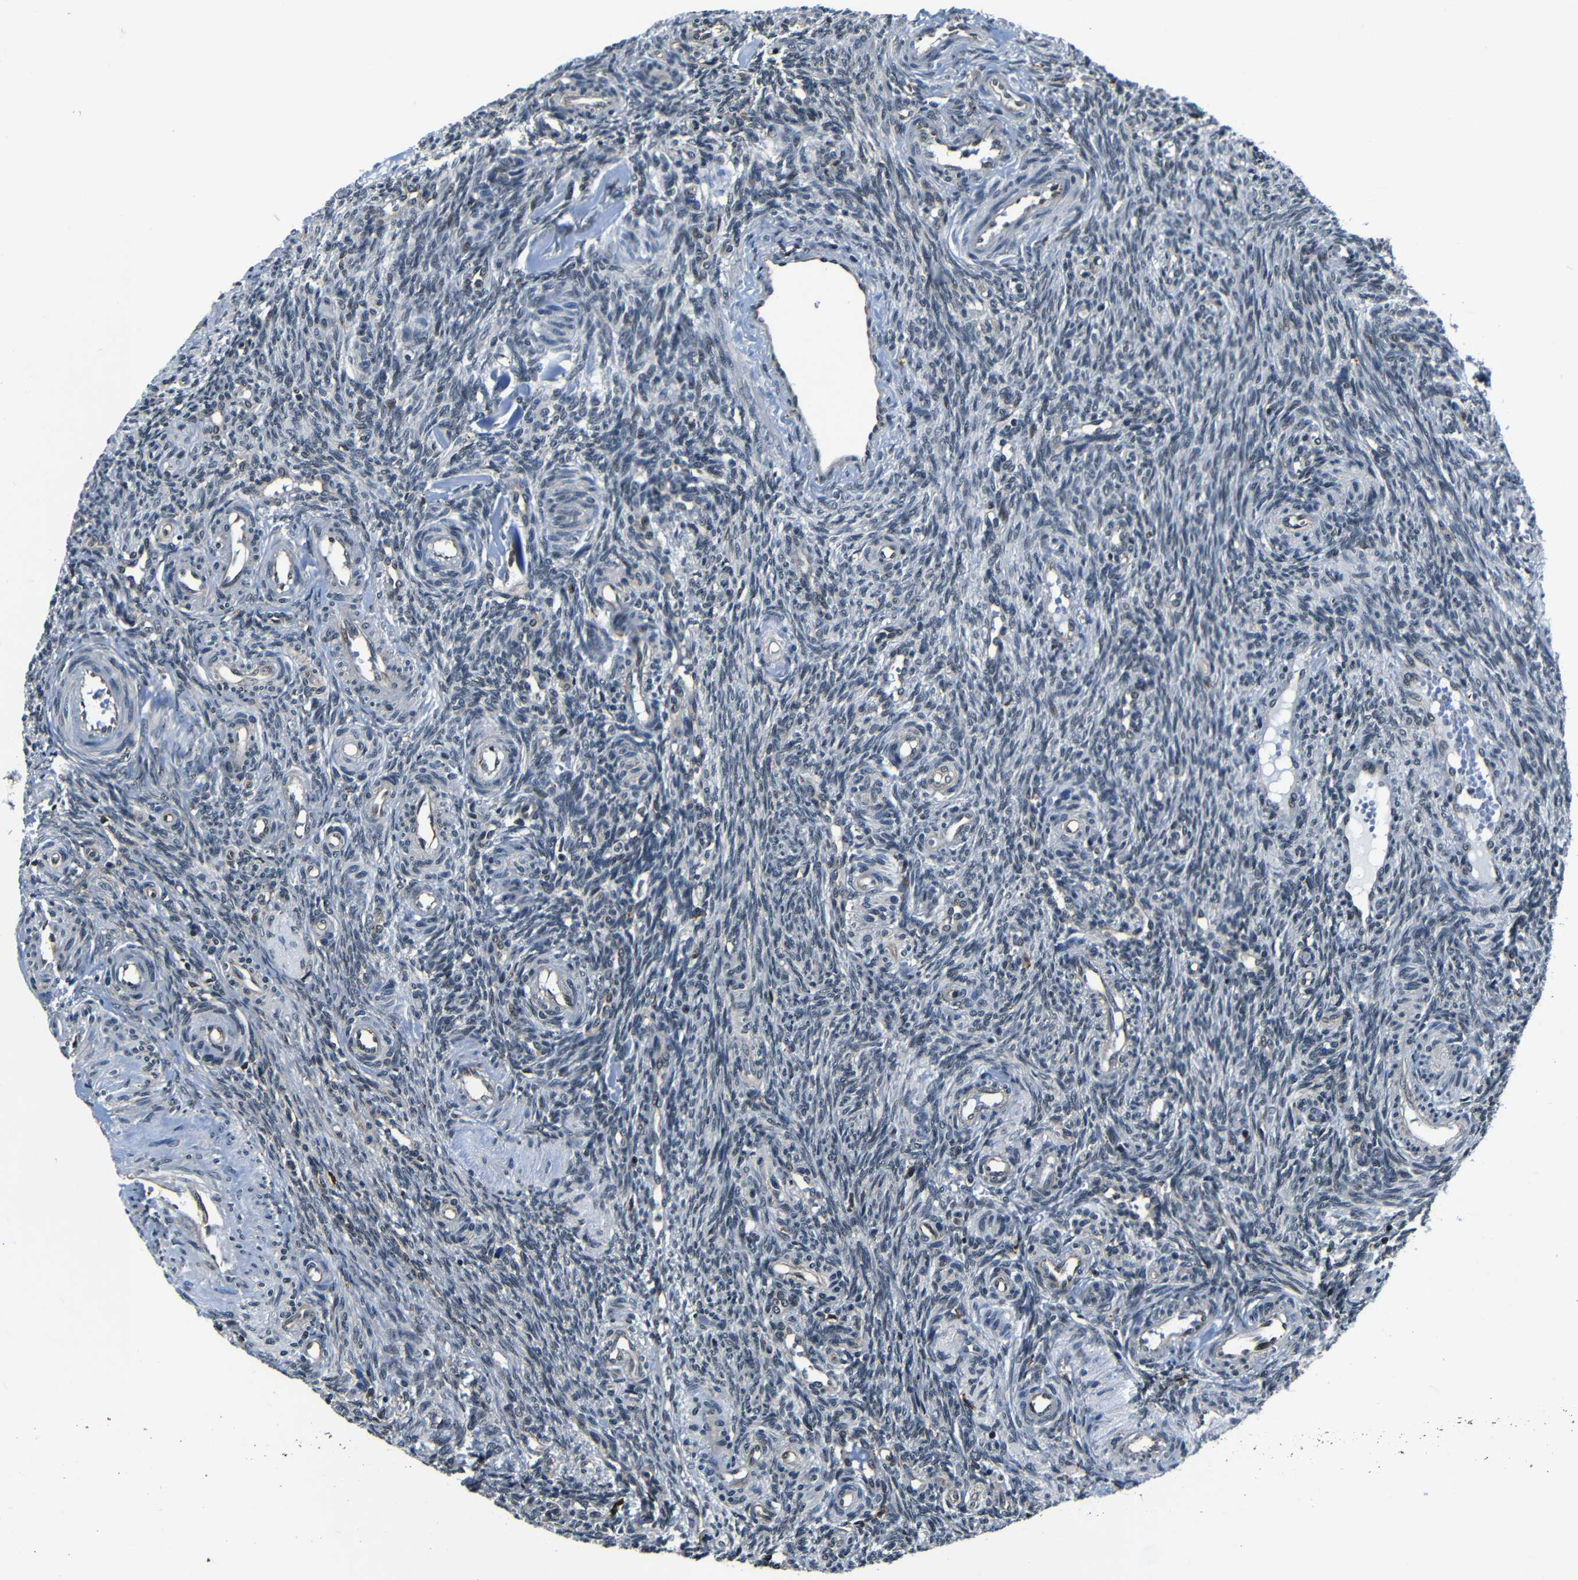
{"staining": {"intensity": "moderate", "quantity": "25%-75%", "location": "nuclear"}, "tissue": "ovary", "cell_type": "Ovarian stroma cells", "image_type": "normal", "snomed": [{"axis": "morphology", "description": "Normal tissue, NOS"}, {"axis": "topography", "description": "Ovary"}], "caption": "Ovarian stroma cells demonstrate medium levels of moderate nuclear expression in approximately 25%-75% of cells in unremarkable human ovary. The staining is performed using DAB brown chromogen to label protein expression. The nuclei are counter-stained blue using hematoxylin.", "gene": "NCBP3", "patient": {"sex": "female", "age": 41}}